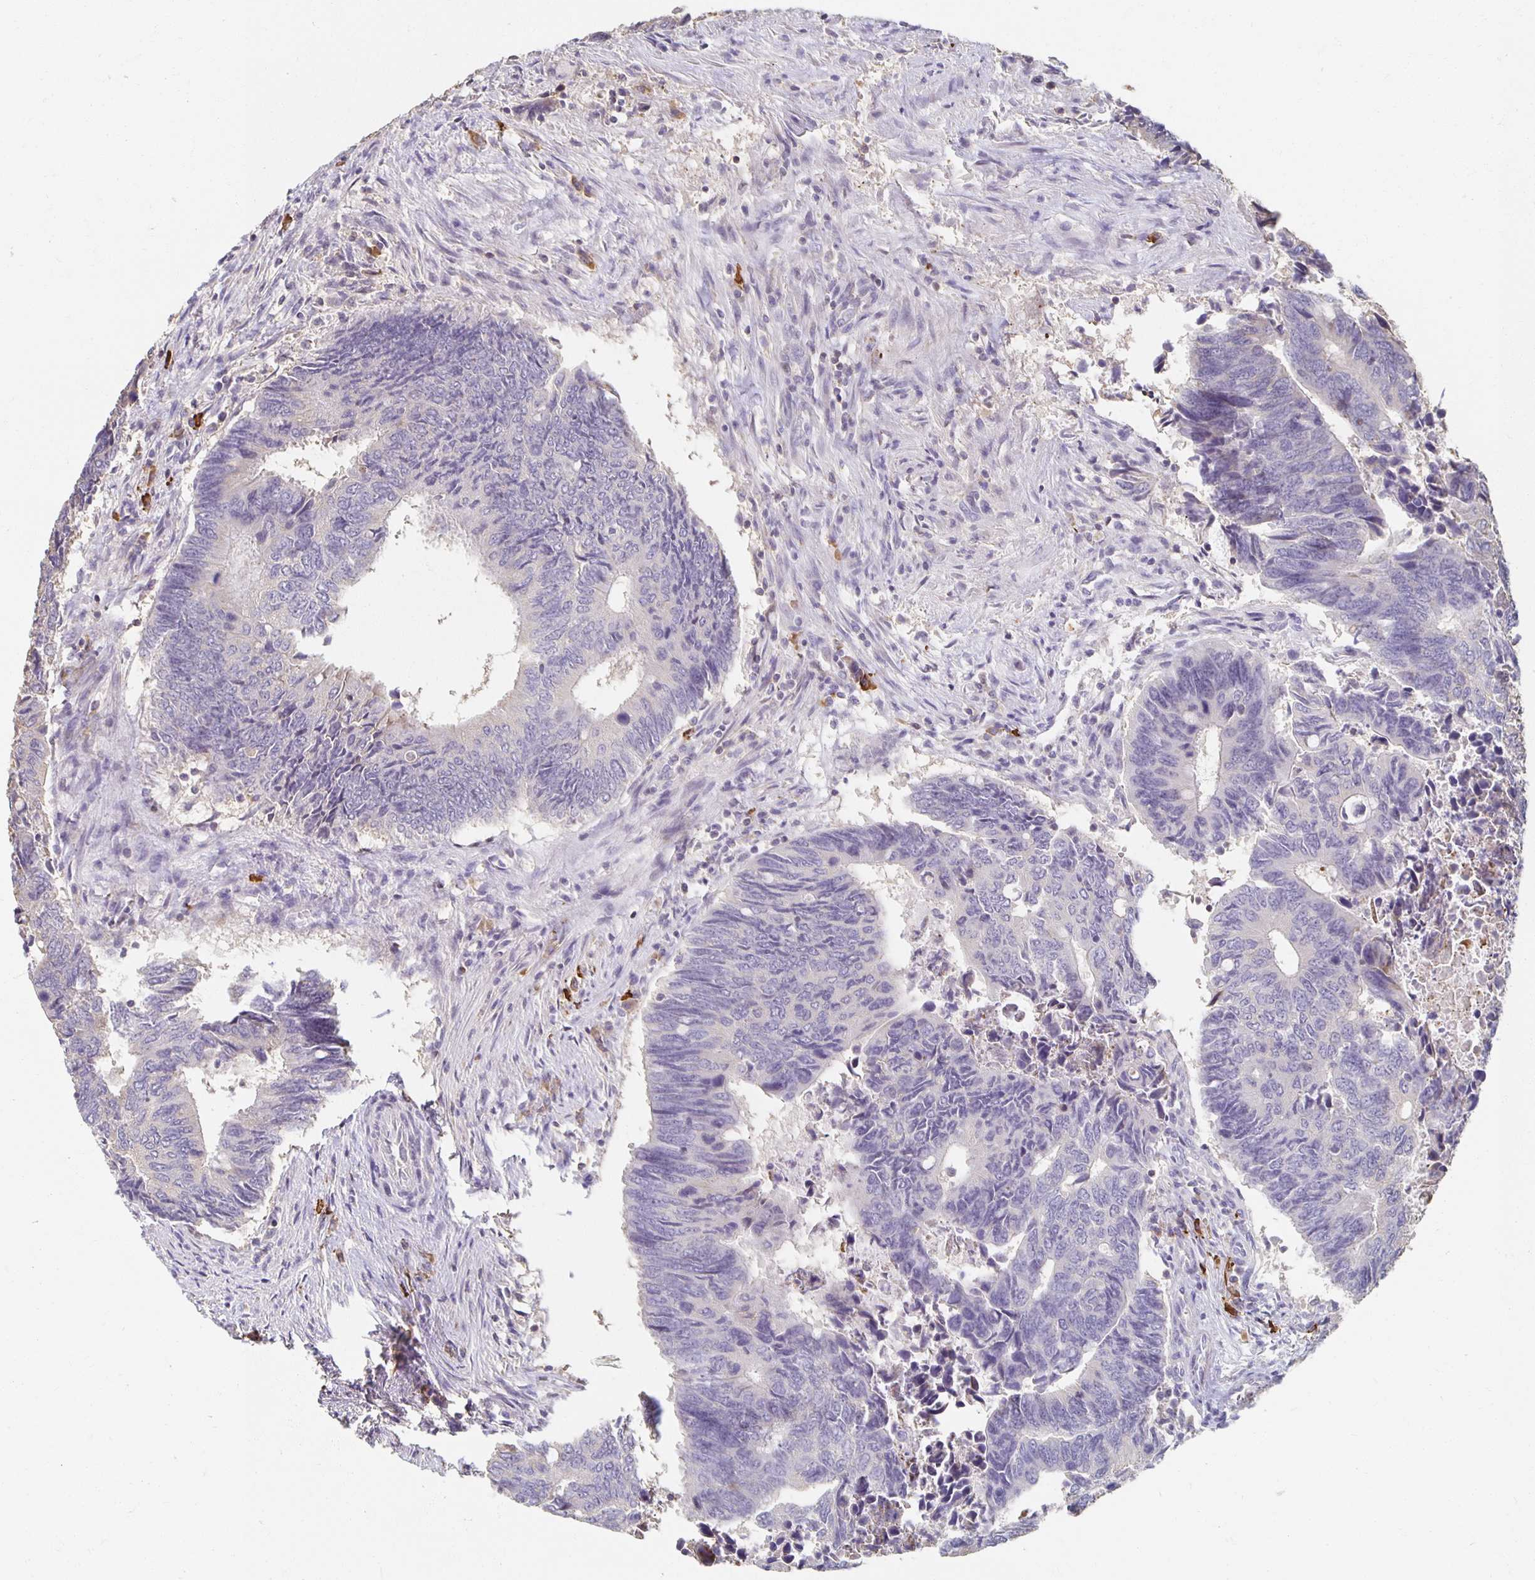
{"staining": {"intensity": "negative", "quantity": "none", "location": "none"}, "tissue": "colorectal cancer", "cell_type": "Tumor cells", "image_type": "cancer", "snomed": [{"axis": "morphology", "description": "Adenocarcinoma, NOS"}, {"axis": "topography", "description": "Colon"}], "caption": "Immunohistochemistry (IHC) of human colorectal cancer displays no expression in tumor cells.", "gene": "ZNF692", "patient": {"sex": "male", "age": 87}}